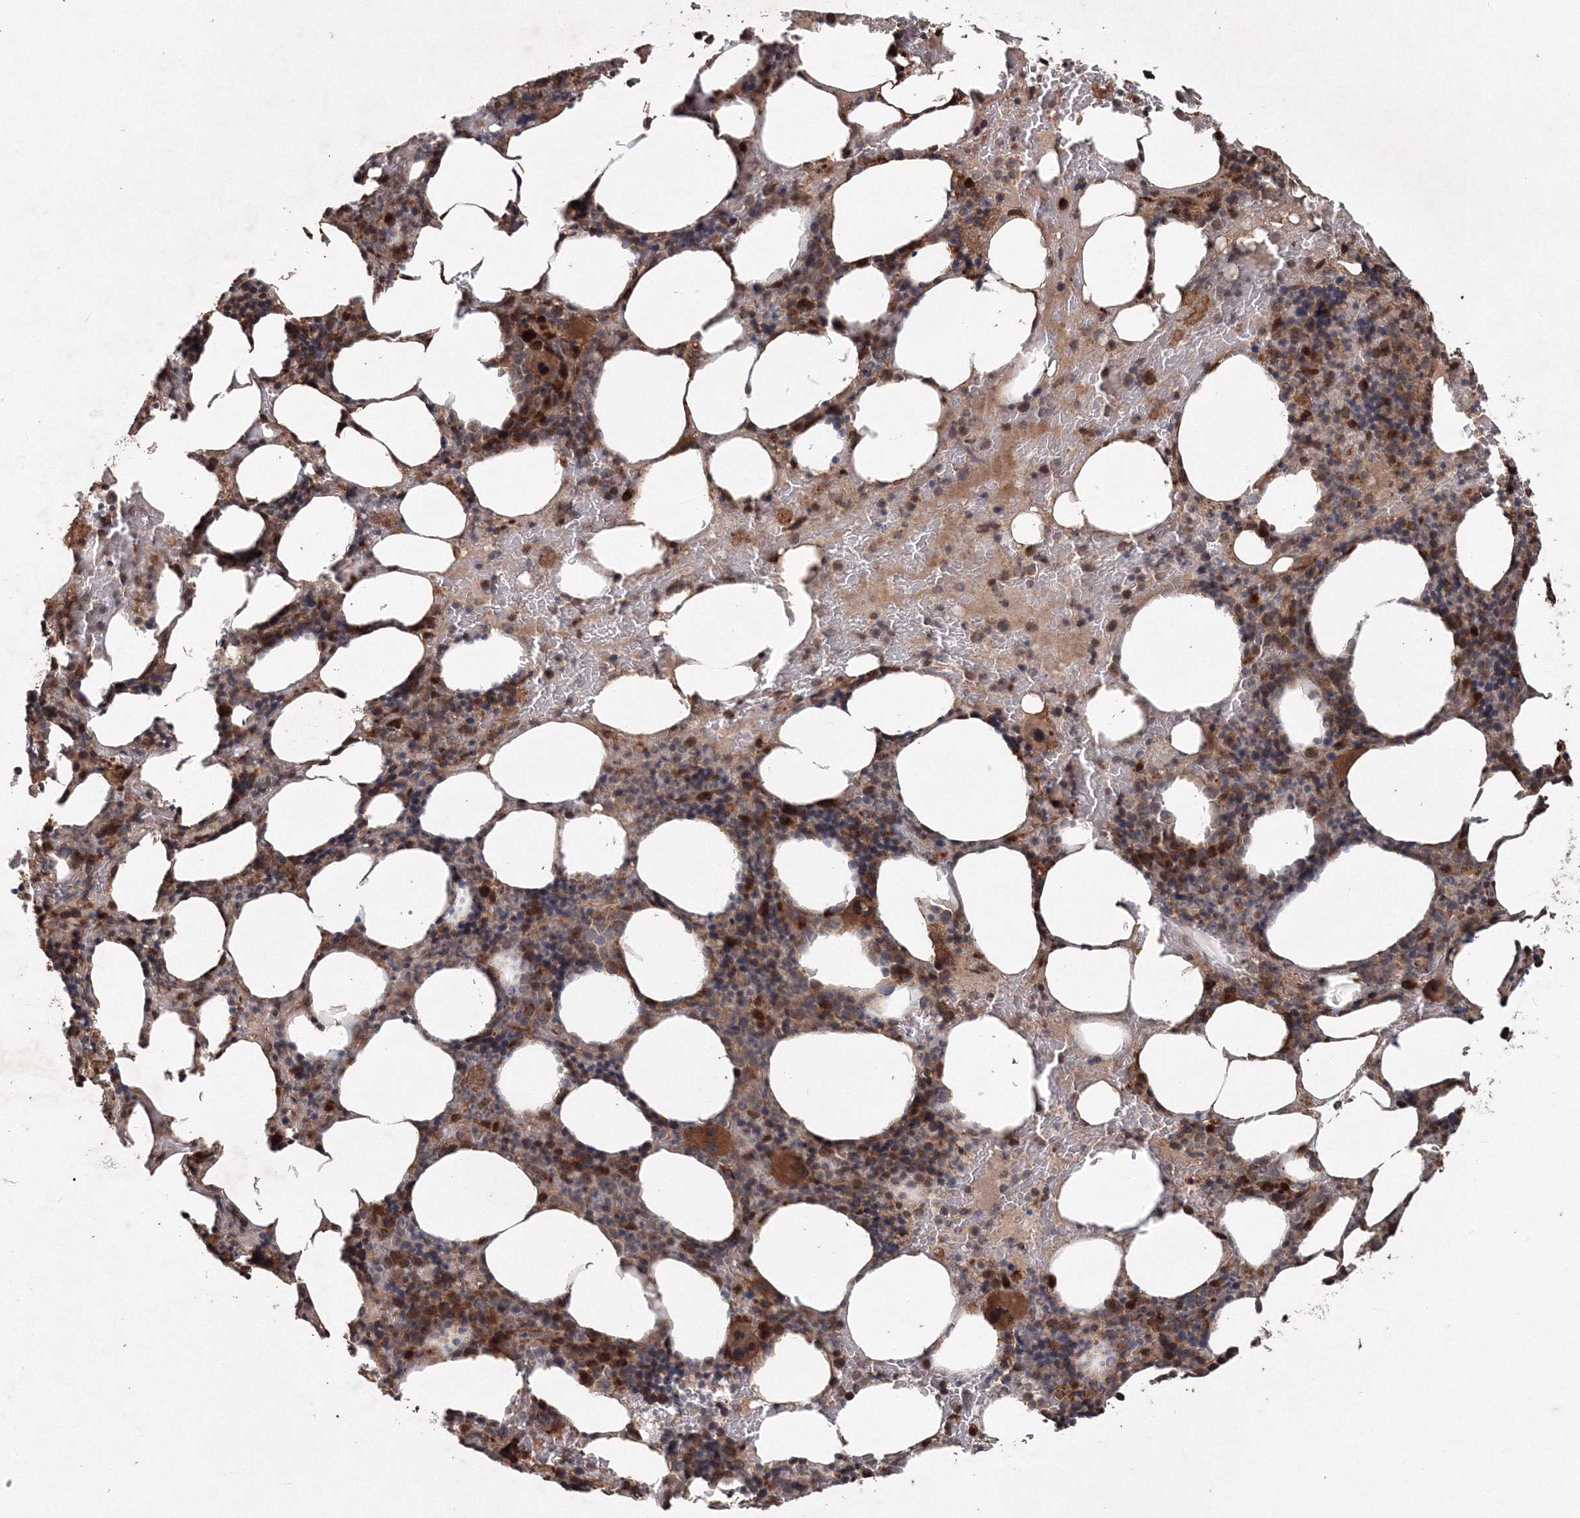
{"staining": {"intensity": "moderate", "quantity": ">75%", "location": "cytoplasmic/membranous"}, "tissue": "bone marrow", "cell_type": "Hematopoietic cells", "image_type": "normal", "snomed": [{"axis": "morphology", "description": "Normal tissue, NOS"}, {"axis": "topography", "description": "Bone marrow"}], "caption": "Bone marrow stained with DAB (3,3'-diaminobenzidine) immunohistochemistry reveals medium levels of moderate cytoplasmic/membranous staining in approximately >75% of hematopoietic cells.", "gene": "ANAPC16", "patient": {"sex": "male", "age": 62}}